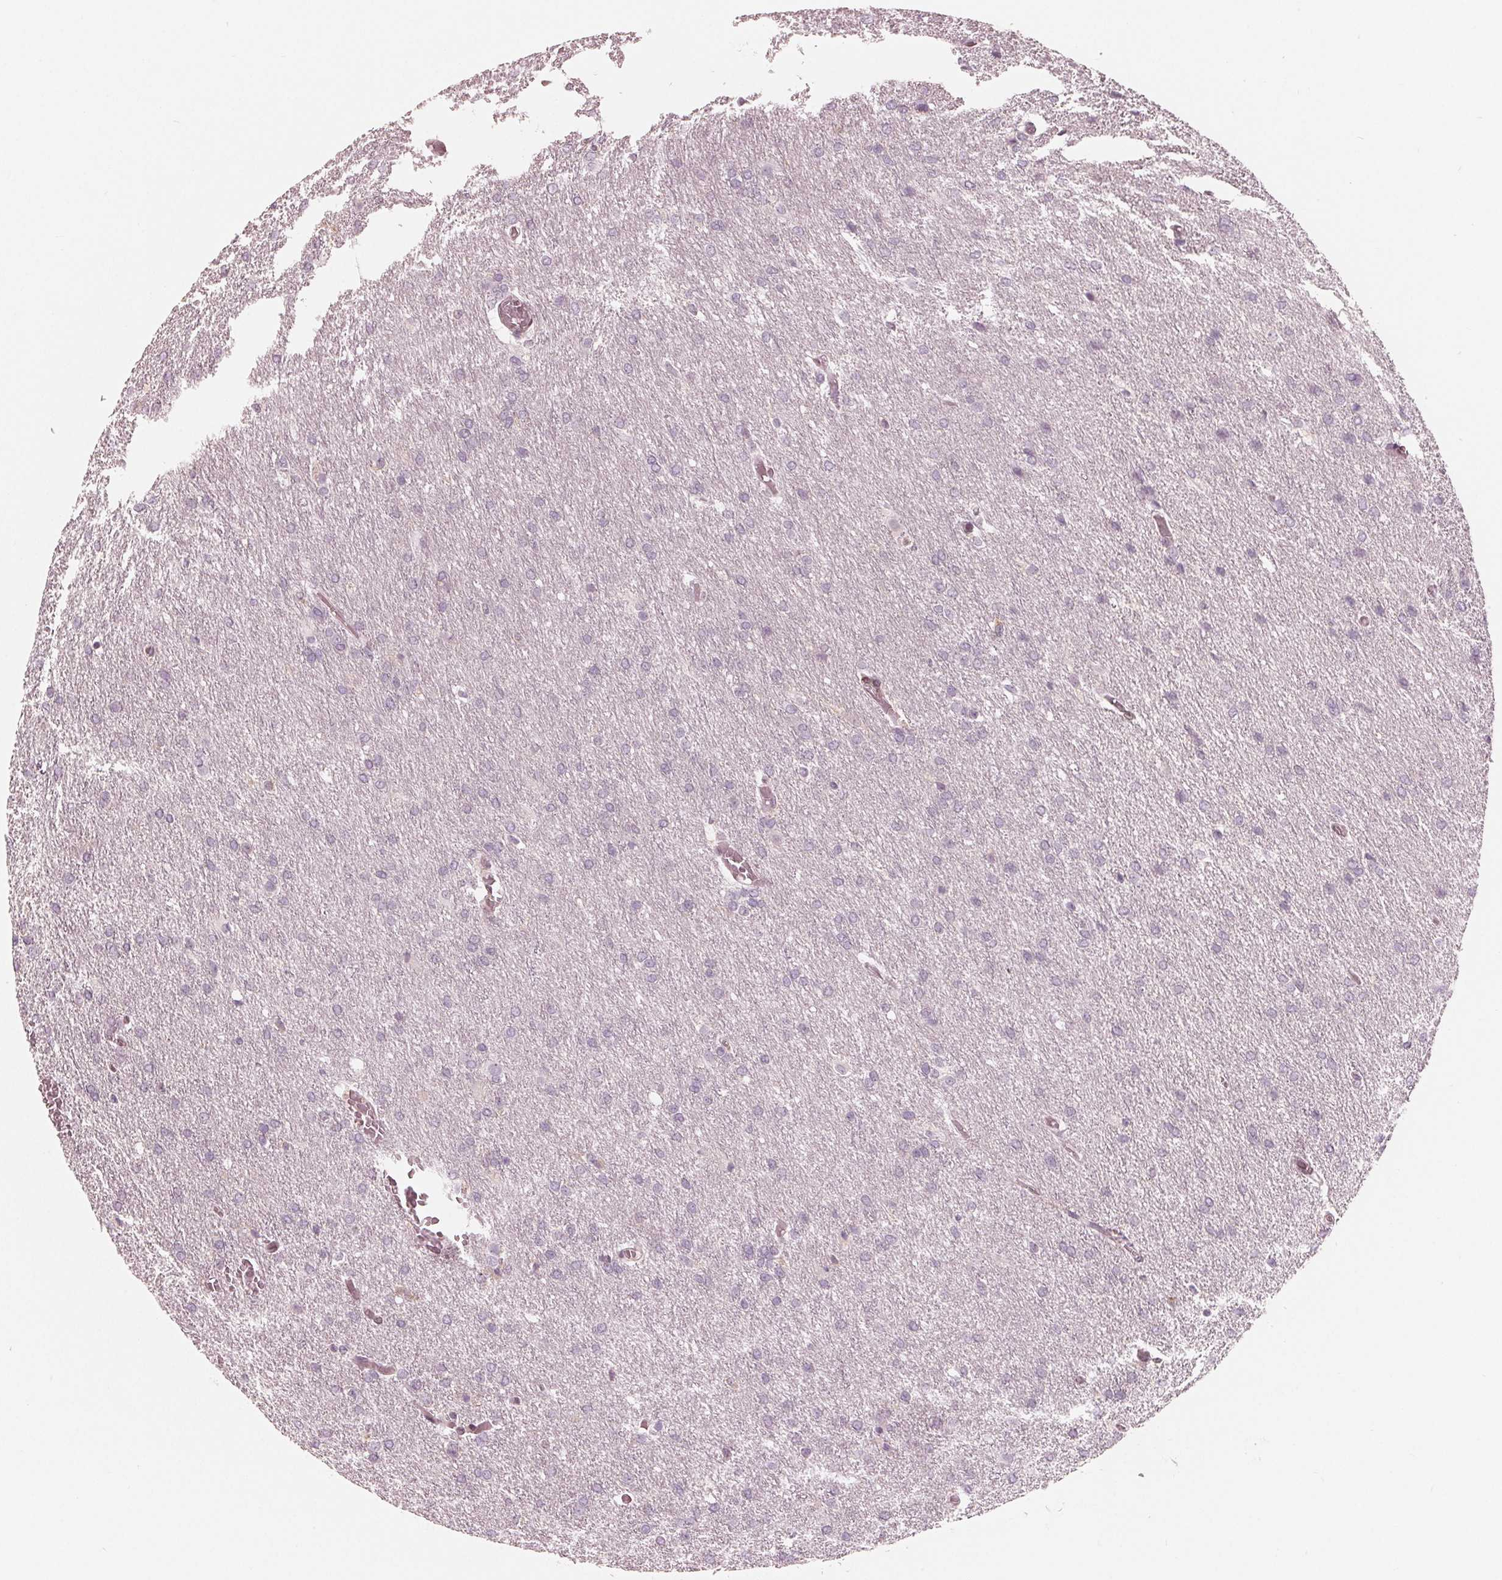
{"staining": {"intensity": "weak", "quantity": "<25%", "location": "cytoplasmic/membranous"}, "tissue": "glioma", "cell_type": "Tumor cells", "image_type": "cancer", "snomed": [{"axis": "morphology", "description": "Glioma, malignant, High grade"}, {"axis": "topography", "description": "Brain"}], "caption": "IHC histopathology image of human malignant high-grade glioma stained for a protein (brown), which shows no staining in tumor cells. (Stains: DAB (3,3'-diaminobenzidine) immunohistochemistry with hematoxylin counter stain, Microscopy: brightfield microscopy at high magnification).", "gene": "IKBIP", "patient": {"sex": "male", "age": 68}}